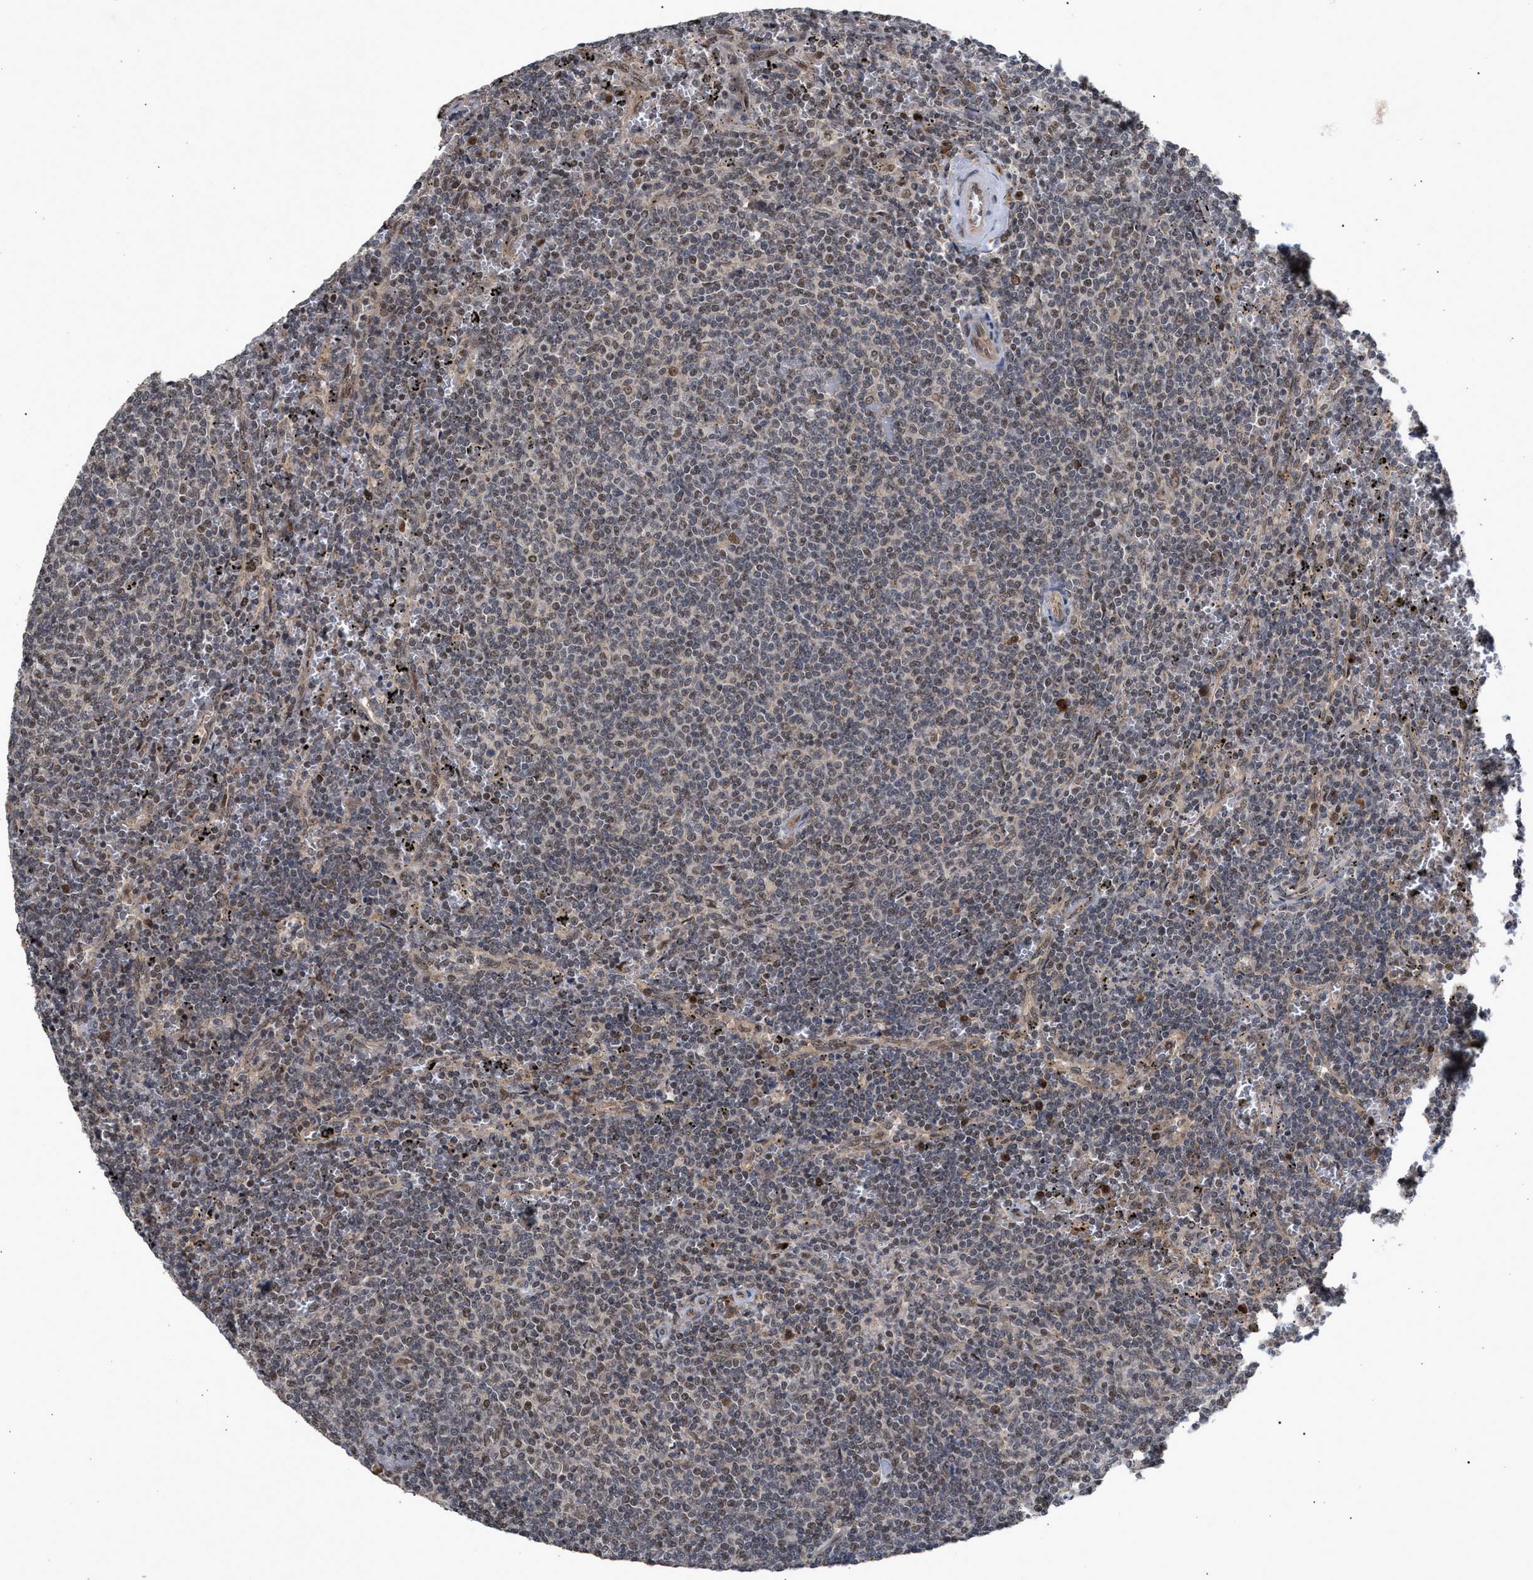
{"staining": {"intensity": "weak", "quantity": "<25%", "location": "nuclear"}, "tissue": "lymphoma", "cell_type": "Tumor cells", "image_type": "cancer", "snomed": [{"axis": "morphology", "description": "Malignant lymphoma, non-Hodgkin's type, Low grade"}, {"axis": "topography", "description": "Spleen"}], "caption": "Tumor cells are negative for protein expression in human lymphoma.", "gene": "MKNK2", "patient": {"sex": "female", "age": 50}}